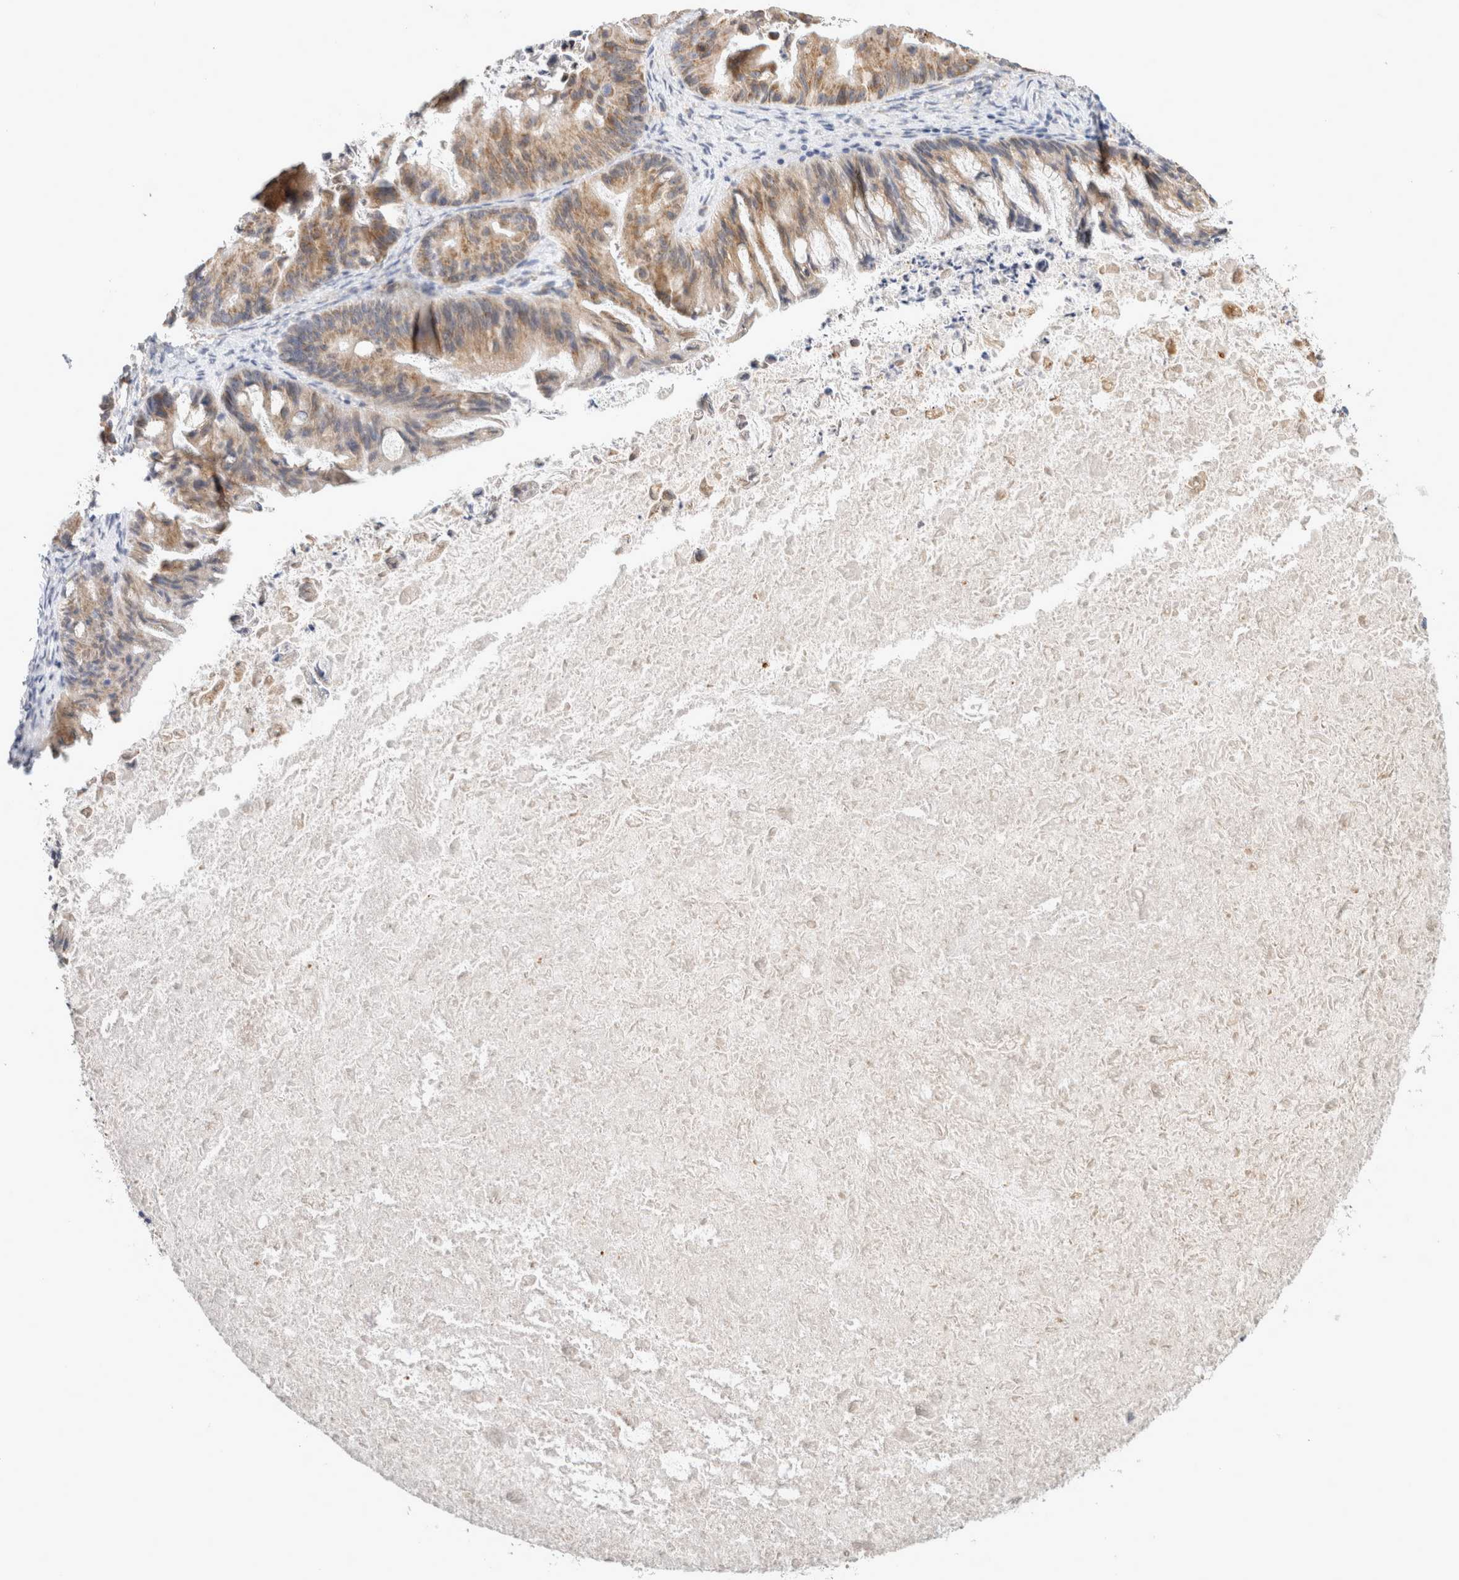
{"staining": {"intensity": "moderate", "quantity": ">75%", "location": "cytoplasmic/membranous"}, "tissue": "ovarian cancer", "cell_type": "Tumor cells", "image_type": "cancer", "snomed": [{"axis": "morphology", "description": "Cystadenocarcinoma, mucinous, NOS"}, {"axis": "topography", "description": "Ovary"}], "caption": "Protein staining of mucinous cystadenocarcinoma (ovarian) tissue shows moderate cytoplasmic/membranous expression in about >75% of tumor cells.", "gene": "RPN2", "patient": {"sex": "female", "age": 37}}